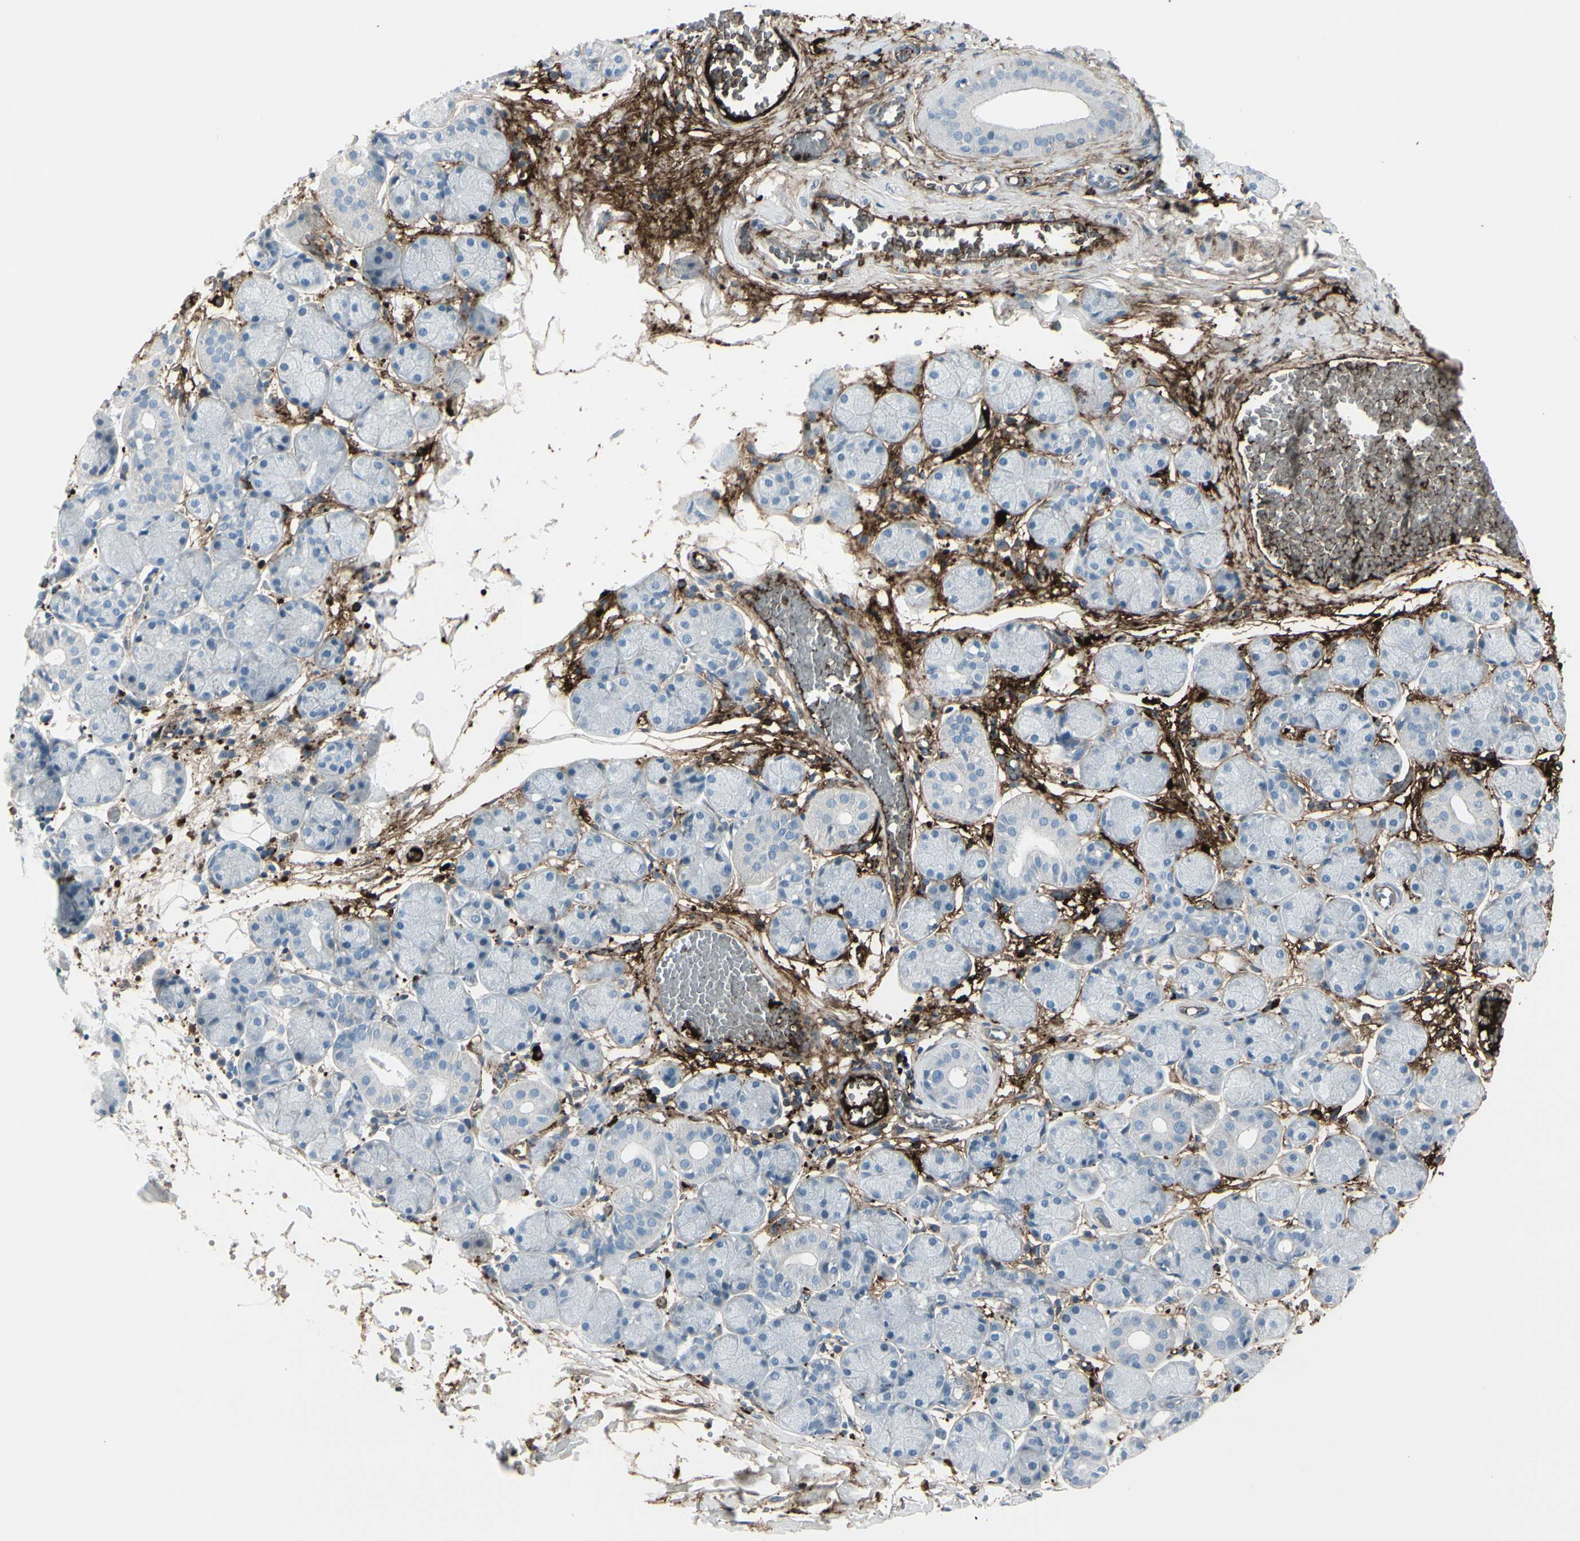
{"staining": {"intensity": "negative", "quantity": "none", "location": "none"}, "tissue": "salivary gland", "cell_type": "Glandular cells", "image_type": "normal", "snomed": [{"axis": "morphology", "description": "Normal tissue, NOS"}, {"axis": "topography", "description": "Salivary gland"}], "caption": "Image shows no significant protein positivity in glandular cells of unremarkable salivary gland.", "gene": "IGHG1", "patient": {"sex": "female", "age": 24}}